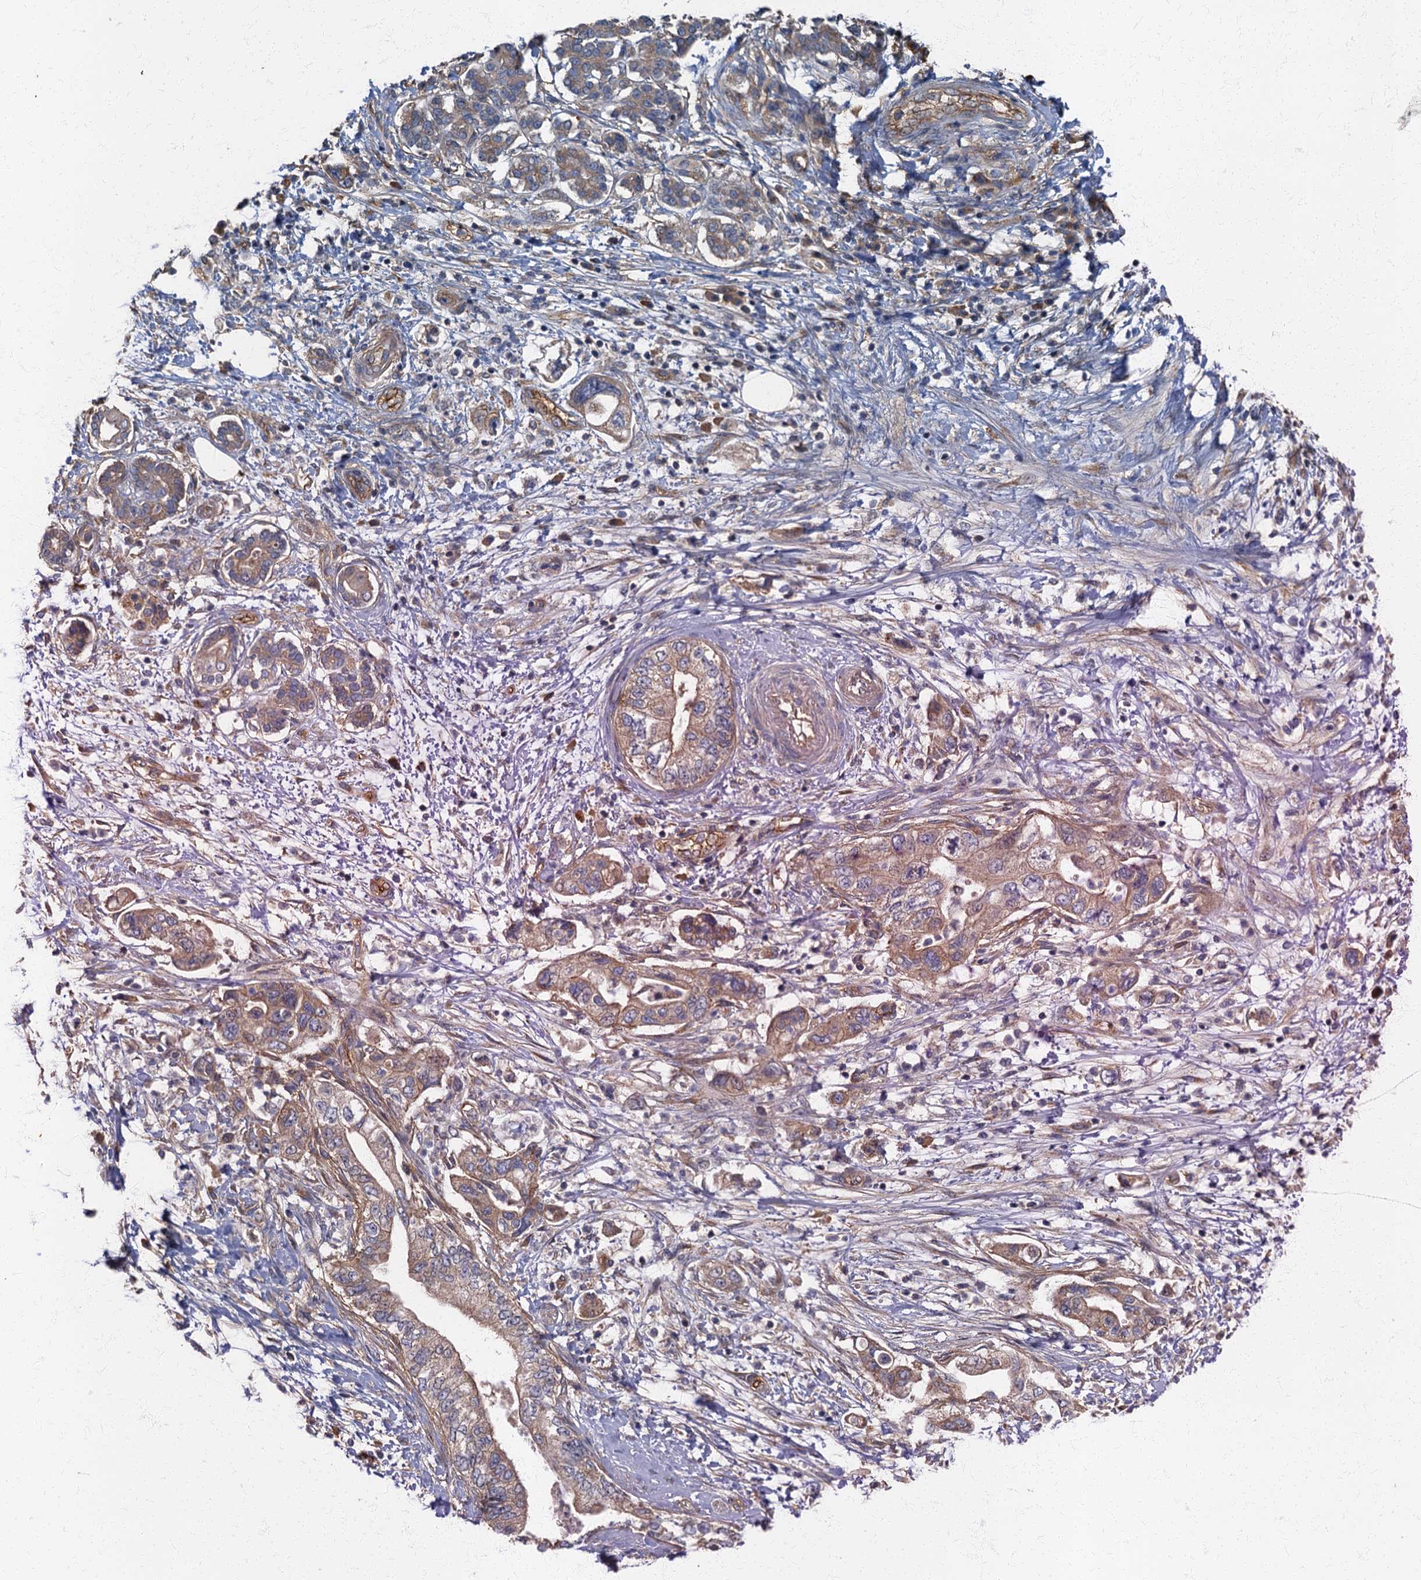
{"staining": {"intensity": "moderate", "quantity": ">75%", "location": "cytoplasmic/membranous"}, "tissue": "pancreatic cancer", "cell_type": "Tumor cells", "image_type": "cancer", "snomed": [{"axis": "morphology", "description": "Adenocarcinoma, NOS"}, {"axis": "topography", "description": "Pancreas"}], "caption": "Protein staining reveals moderate cytoplasmic/membranous expression in approximately >75% of tumor cells in adenocarcinoma (pancreatic).", "gene": "ARL11", "patient": {"sex": "female", "age": 73}}